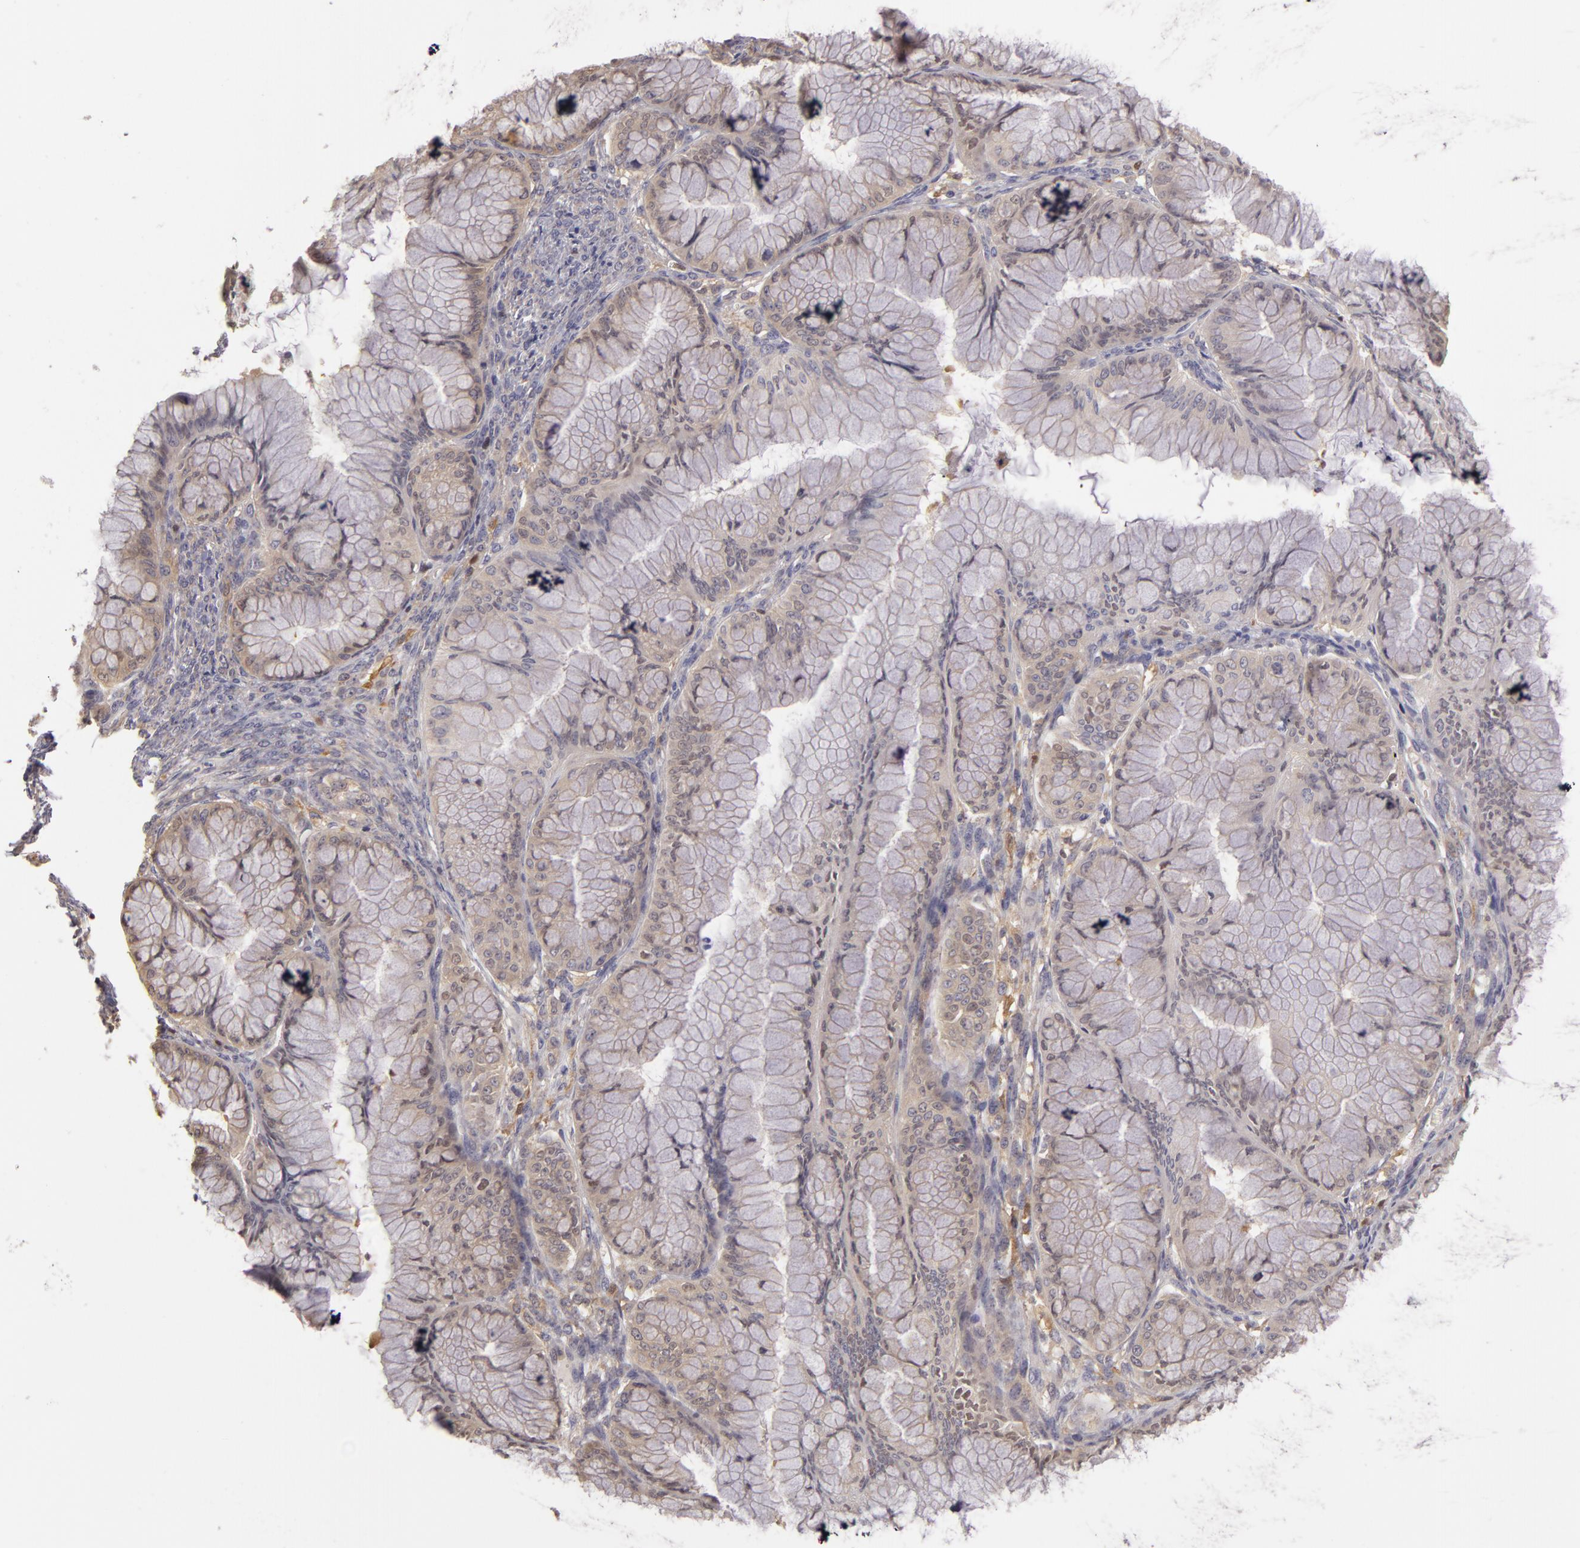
{"staining": {"intensity": "negative", "quantity": "none", "location": "none"}, "tissue": "ovarian cancer", "cell_type": "Tumor cells", "image_type": "cancer", "snomed": [{"axis": "morphology", "description": "Cystadenocarcinoma, mucinous, NOS"}, {"axis": "topography", "description": "Ovary"}], "caption": "High magnification brightfield microscopy of mucinous cystadenocarcinoma (ovarian) stained with DAB (brown) and counterstained with hematoxylin (blue): tumor cells show no significant staining. The staining was performed using DAB to visualize the protein expression in brown, while the nuclei were stained in blue with hematoxylin (Magnification: 20x).", "gene": "GNPDA1", "patient": {"sex": "female", "age": 63}}